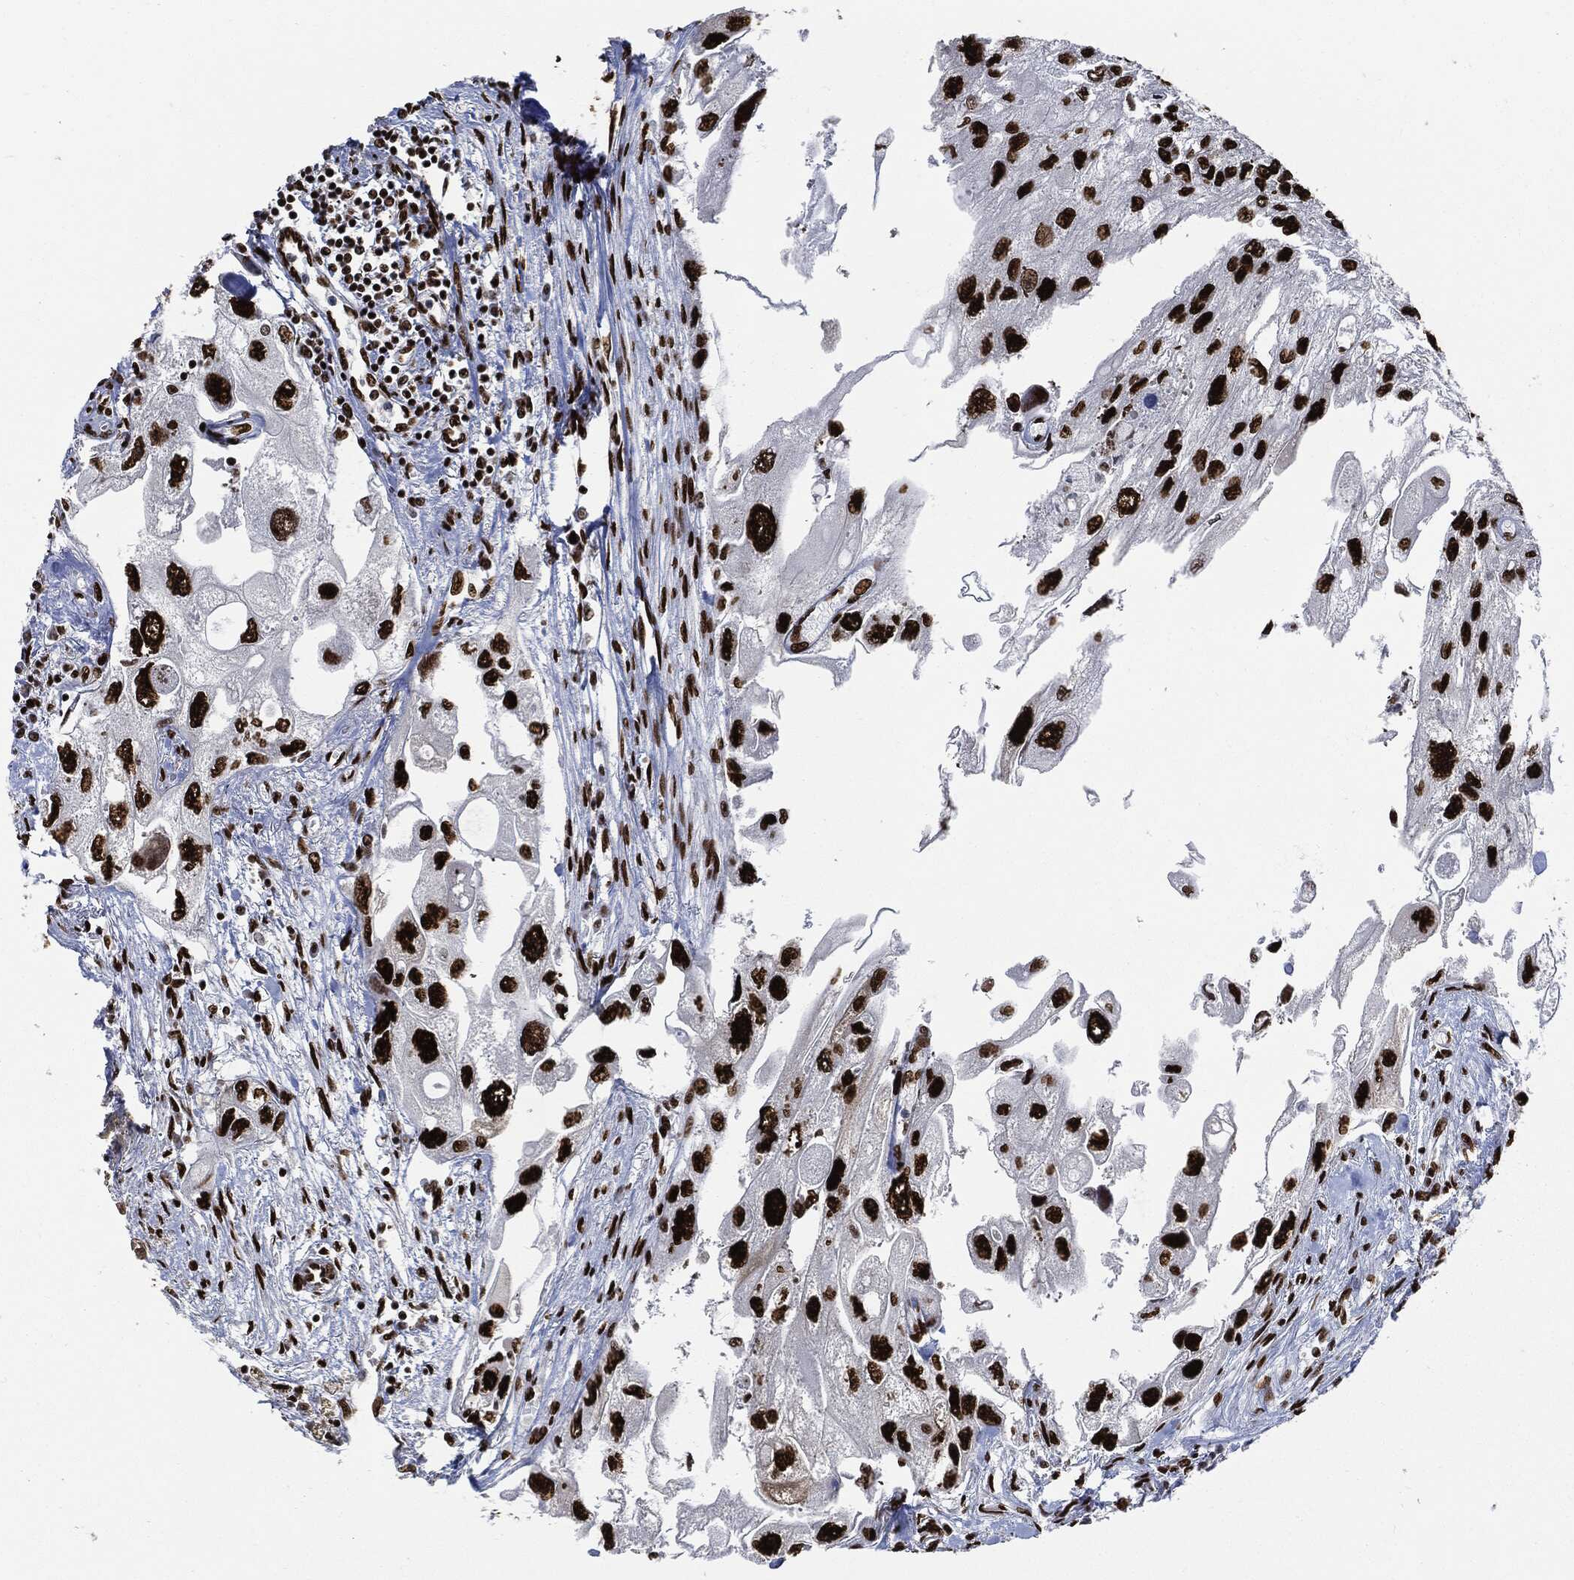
{"staining": {"intensity": "strong", "quantity": ">75%", "location": "nuclear"}, "tissue": "urothelial cancer", "cell_type": "Tumor cells", "image_type": "cancer", "snomed": [{"axis": "morphology", "description": "Urothelial carcinoma, High grade"}, {"axis": "topography", "description": "Urinary bladder"}], "caption": "Protein staining exhibits strong nuclear positivity in about >75% of tumor cells in urothelial cancer.", "gene": "RECQL", "patient": {"sex": "male", "age": 59}}